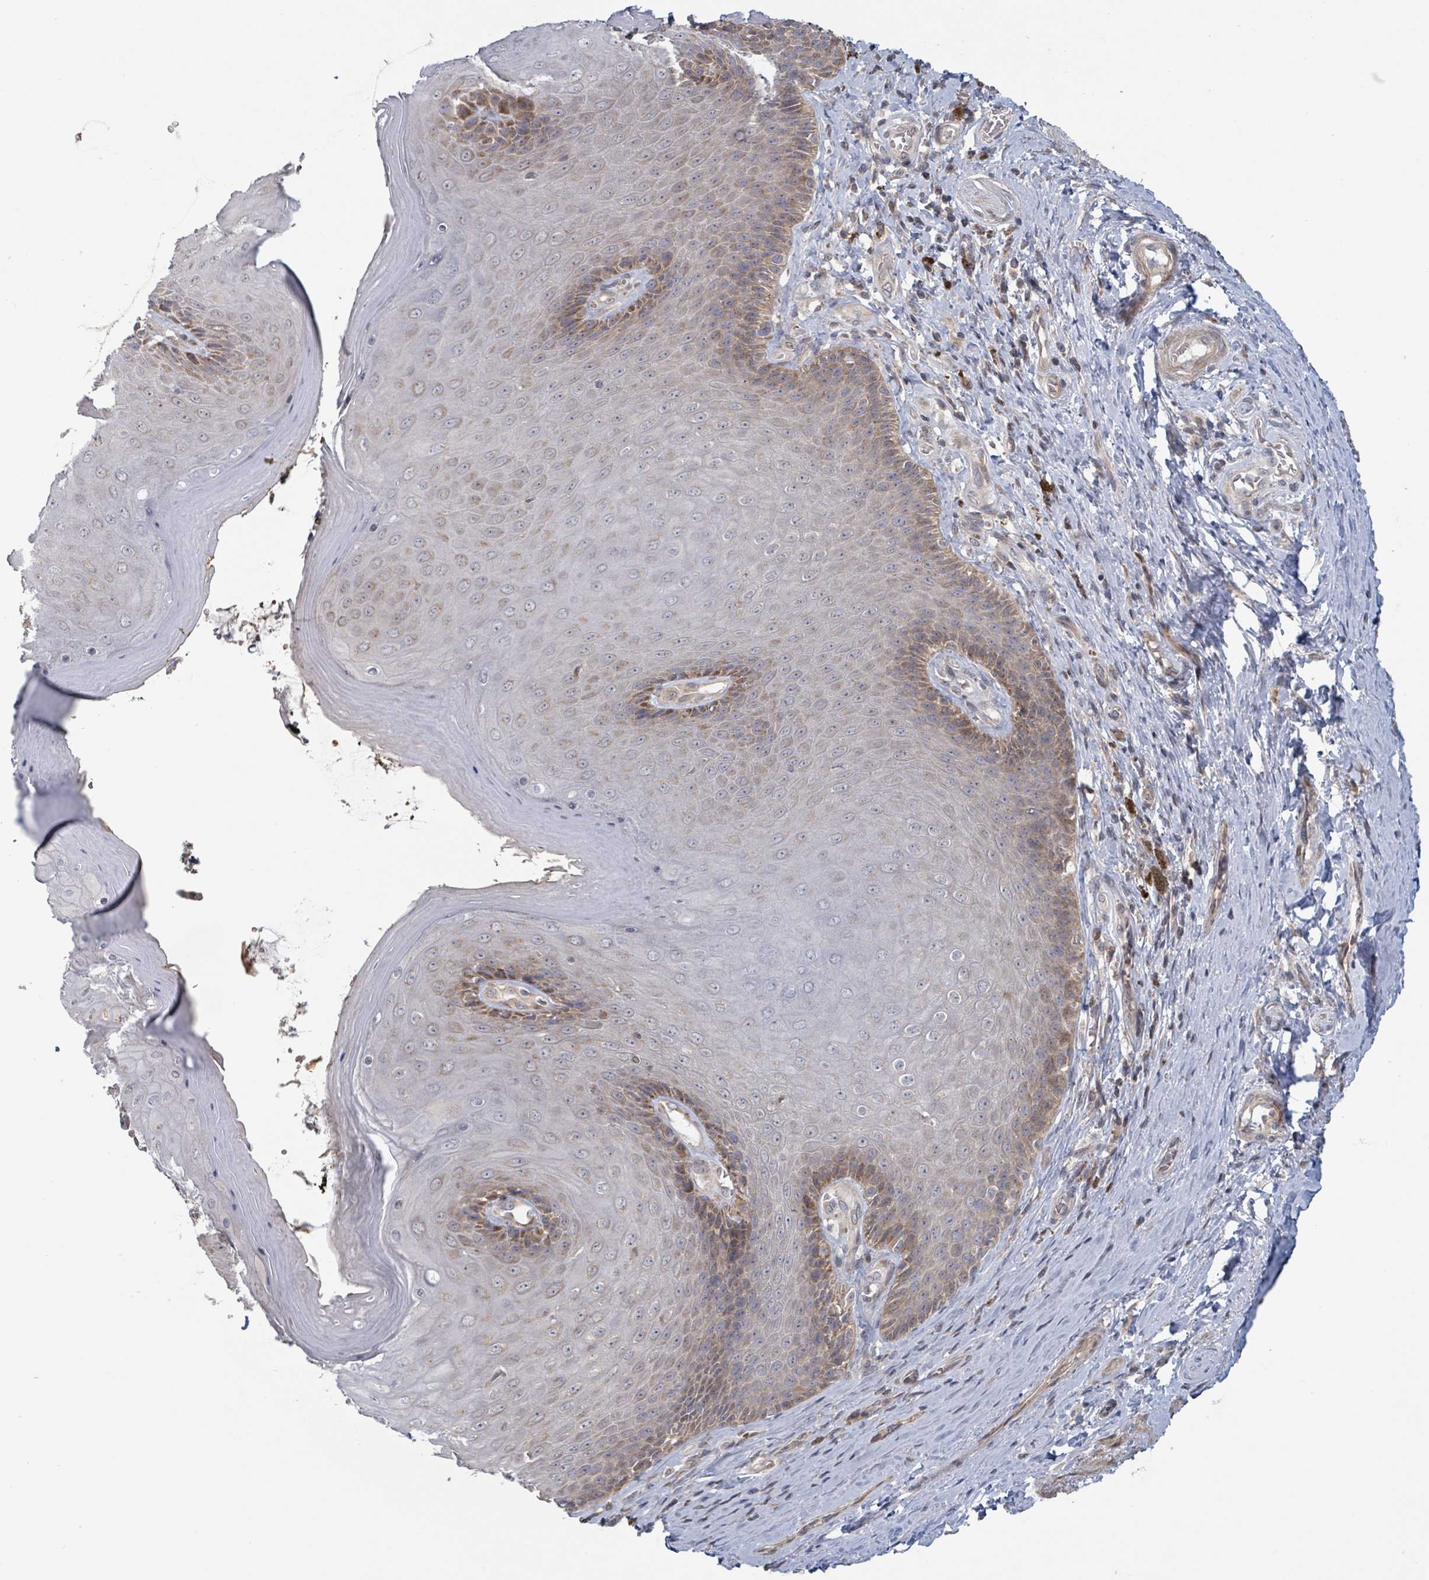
{"staining": {"intensity": "moderate", "quantity": ">75%", "location": "cytoplasmic/membranous"}, "tissue": "skin", "cell_type": "Epidermal cells", "image_type": "normal", "snomed": [{"axis": "morphology", "description": "Normal tissue, NOS"}, {"axis": "topography", "description": "Anal"}, {"axis": "topography", "description": "Peripheral nerve tissue"}], "caption": "Skin stained with immunohistochemistry displays moderate cytoplasmic/membranous expression in approximately >75% of epidermal cells. (Brightfield microscopy of DAB IHC at high magnification).", "gene": "HIVEP1", "patient": {"sex": "male", "age": 53}}